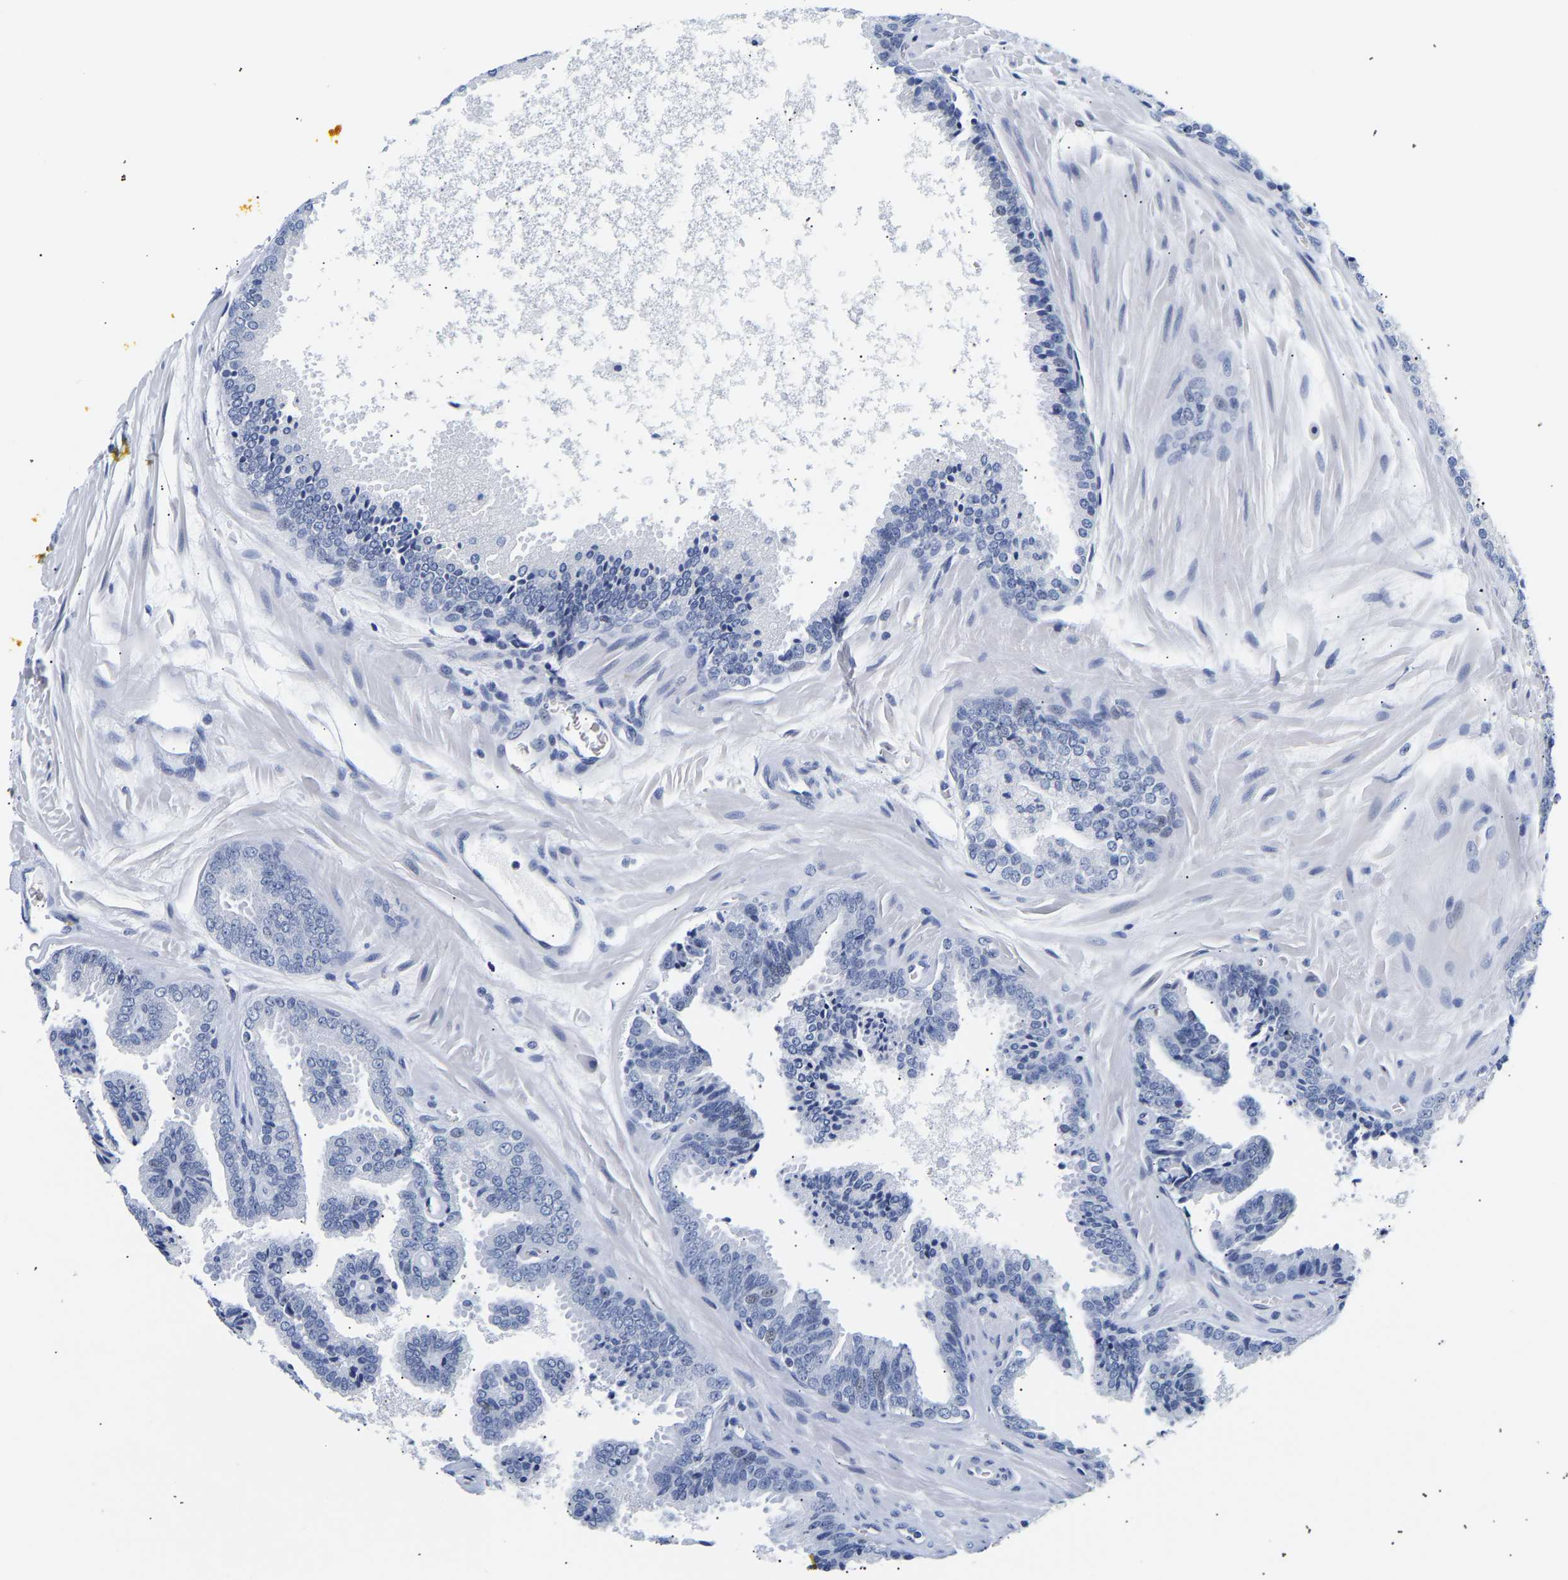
{"staining": {"intensity": "negative", "quantity": "none", "location": "none"}, "tissue": "prostate cancer", "cell_type": "Tumor cells", "image_type": "cancer", "snomed": [{"axis": "morphology", "description": "Adenocarcinoma, High grade"}, {"axis": "topography", "description": "Prostate"}], "caption": "Immunohistochemical staining of prostate cancer (high-grade adenocarcinoma) demonstrates no significant staining in tumor cells.", "gene": "SPINK2", "patient": {"sex": "male", "age": 65}}